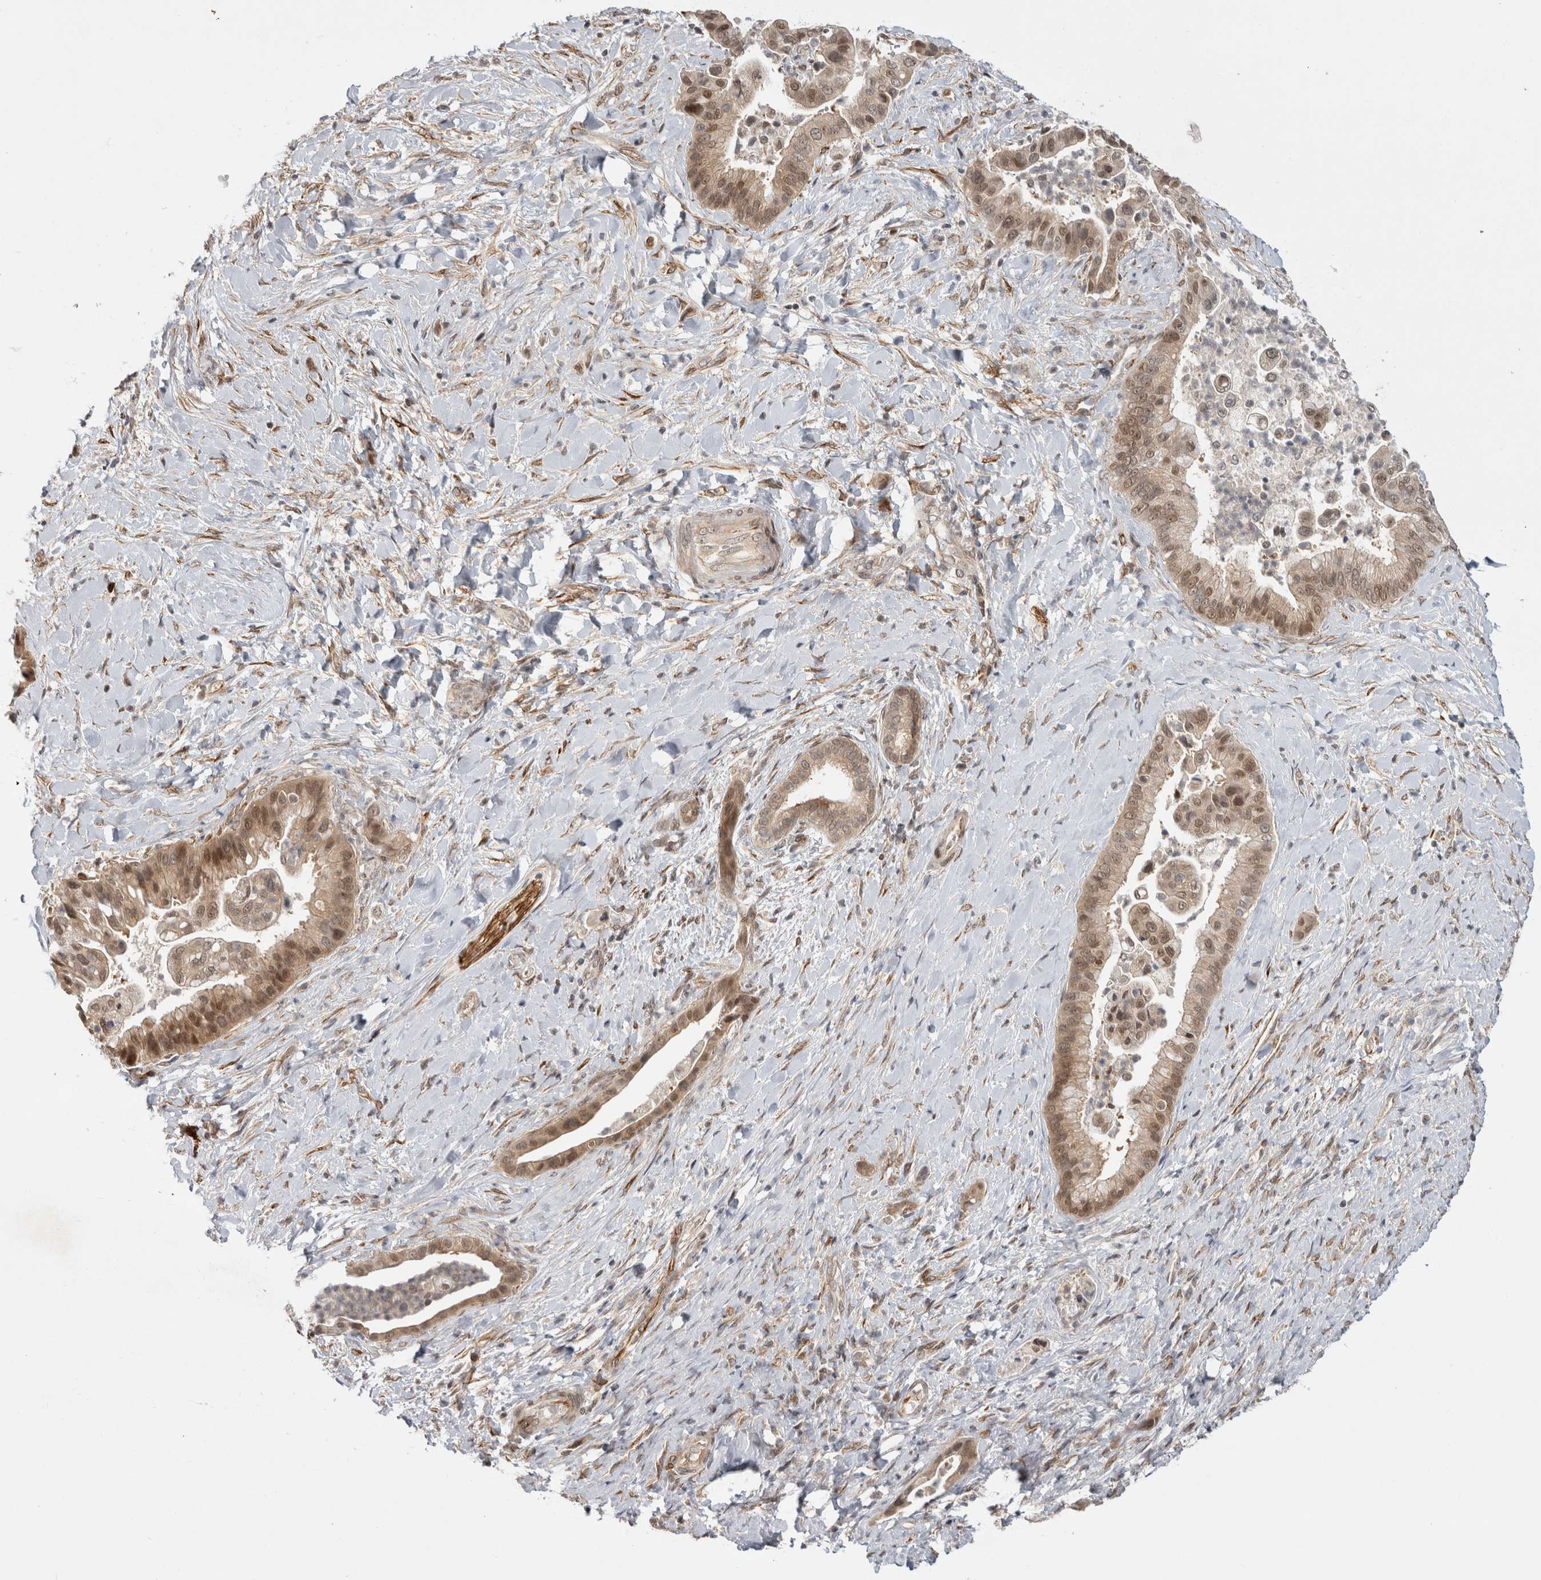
{"staining": {"intensity": "moderate", "quantity": ">75%", "location": "cytoplasmic/membranous,nuclear"}, "tissue": "liver cancer", "cell_type": "Tumor cells", "image_type": "cancer", "snomed": [{"axis": "morphology", "description": "Cholangiocarcinoma"}, {"axis": "topography", "description": "Liver"}], "caption": "Human liver cancer stained with a protein marker shows moderate staining in tumor cells.", "gene": "ZNF318", "patient": {"sex": "female", "age": 54}}